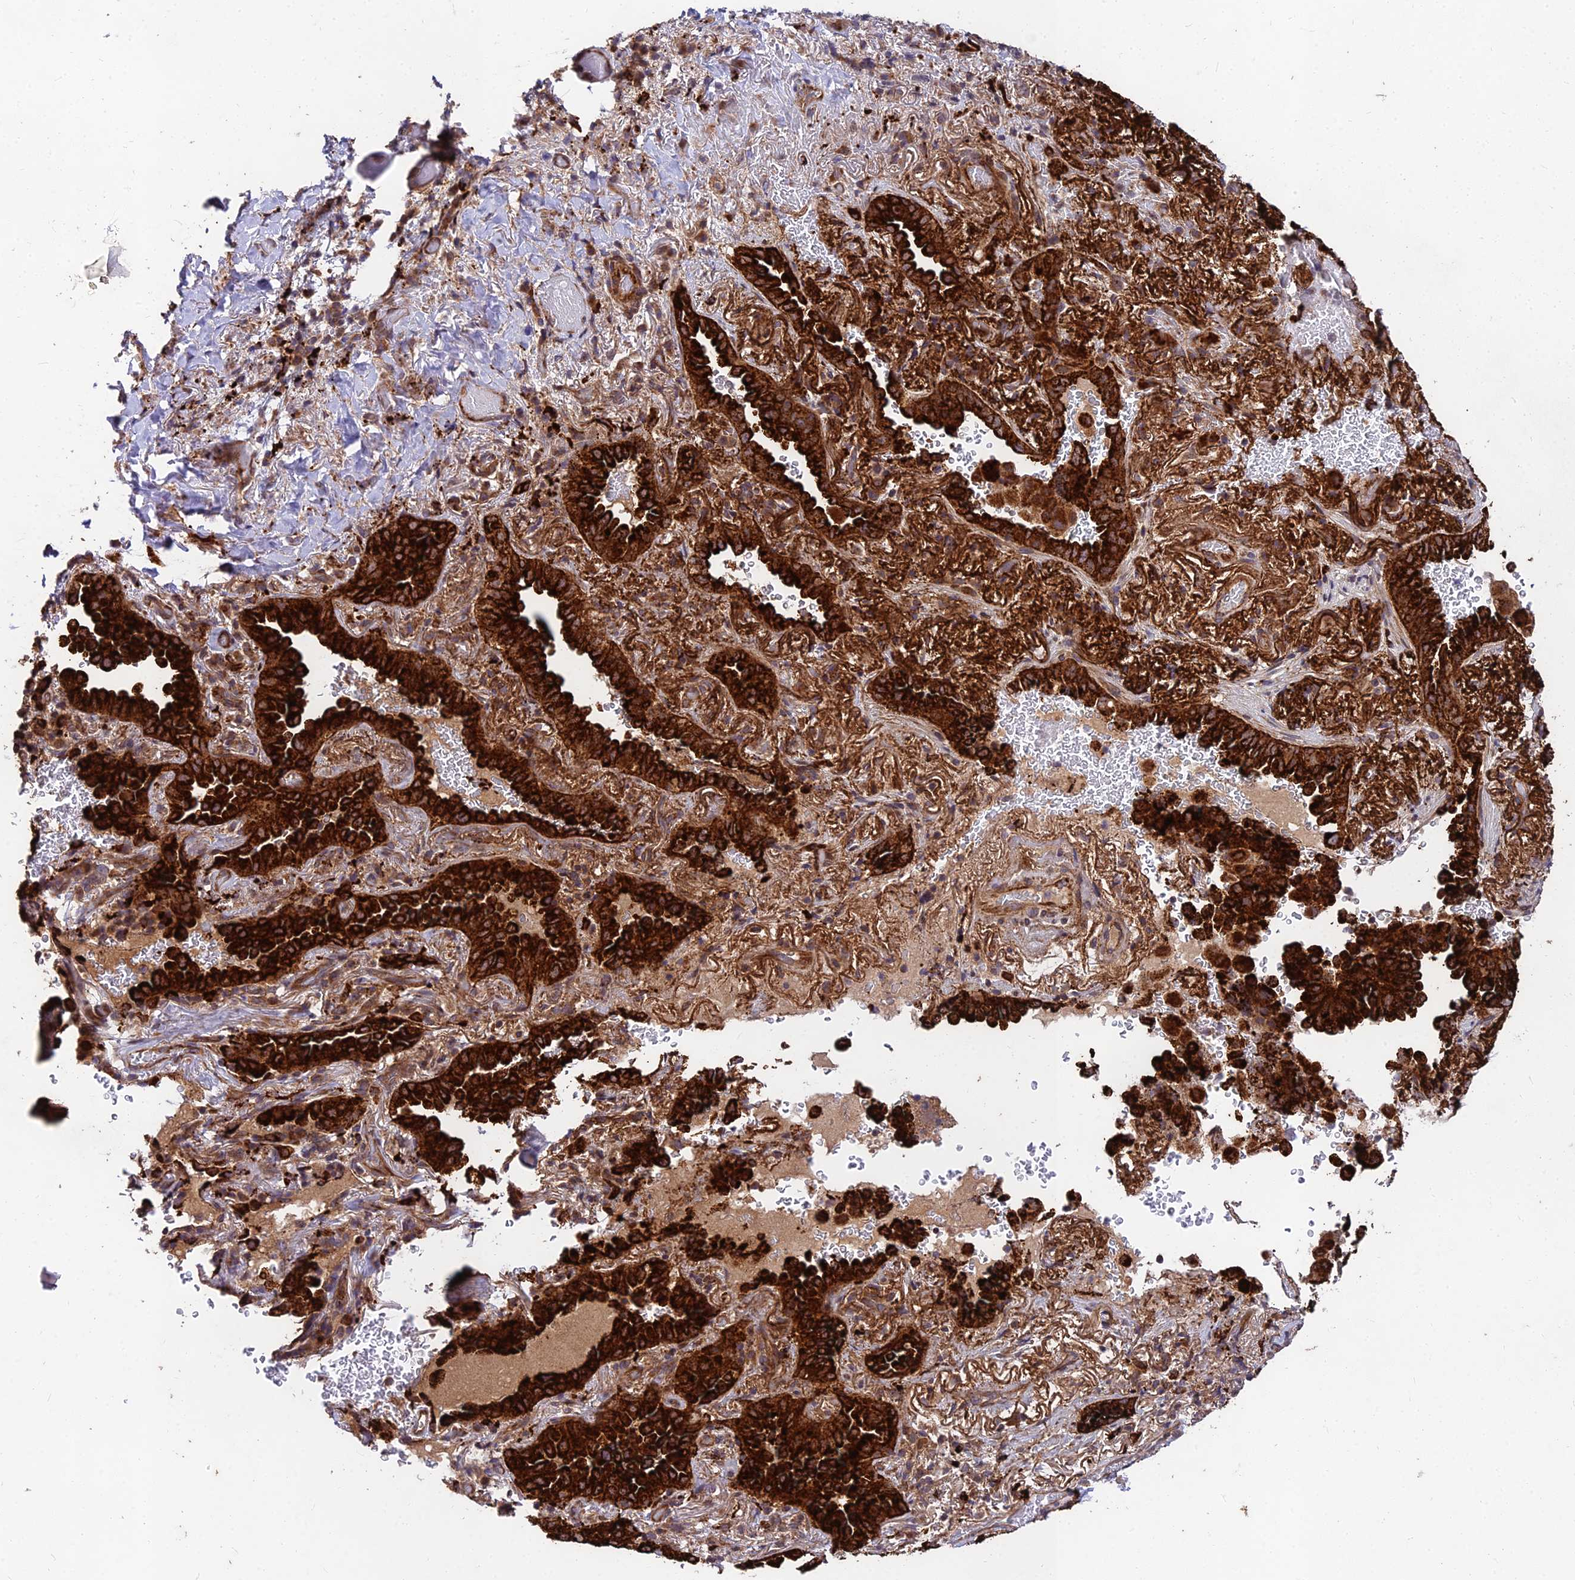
{"staining": {"intensity": "strong", "quantity": ">75%", "location": "cytoplasmic/membranous"}, "tissue": "lung cancer", "cell_type": "Tumor cells", "image_type": "cancer", "snomed": [{"axis": "morphology", "description": "Adenocarcinoma, NOS"}, {"axis": "topography", "description": "Lung"}], "caption": "Protein analysis of lung cancer (adenocarcinoma) tissue reveals strong cytoplasmic/membranous staining in about >75% of tumor cells.", "gene": "MKKS", "patient": {"sex": "female", "age": 69}}